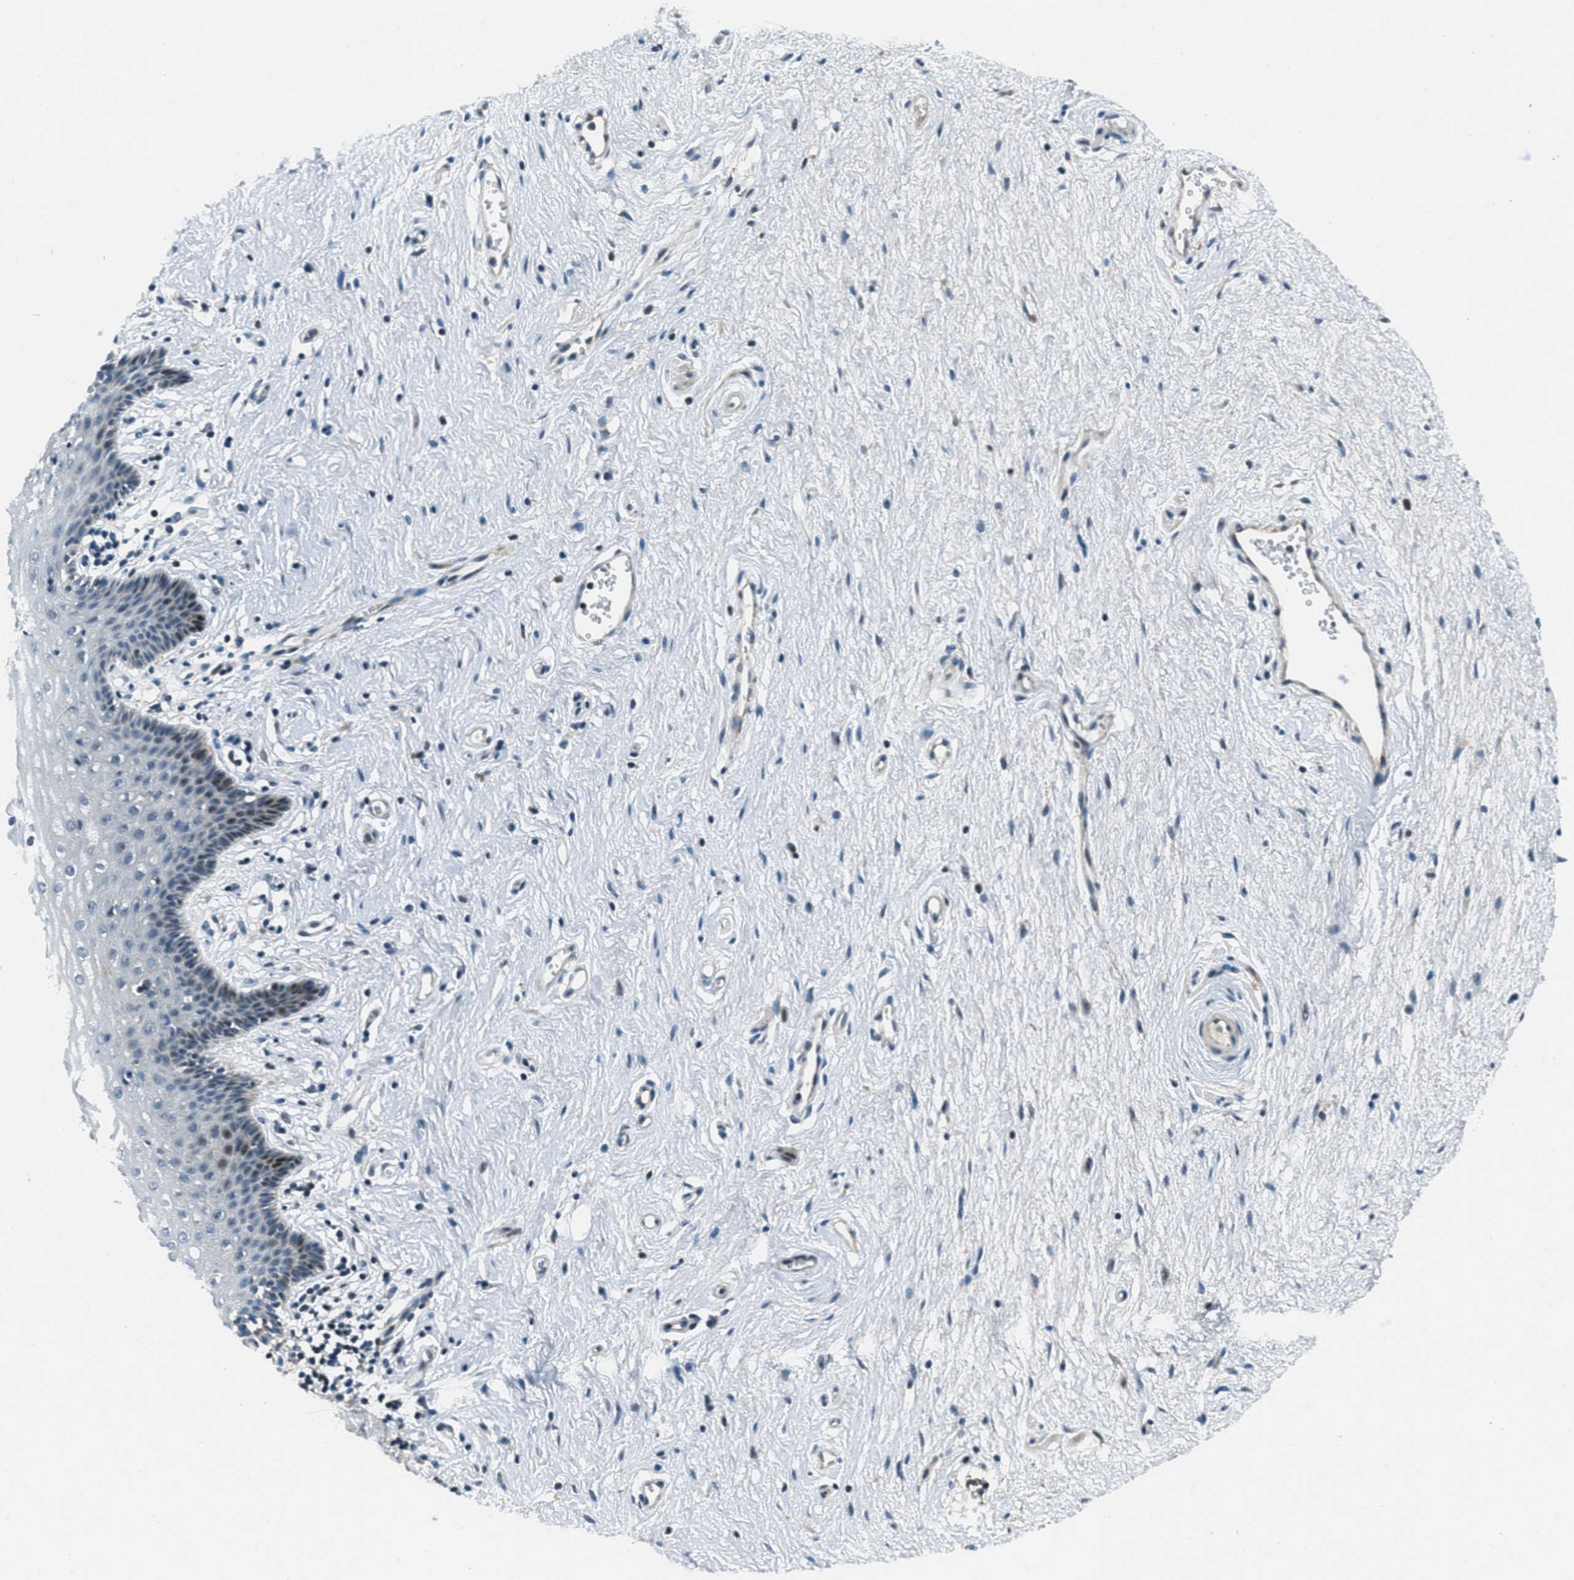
{"staining": {"intensity": "strong", "quantity": "<25%", "location": "cytoplasmic/membranous,nuclear"}, "tissue": "vagina", "cell_type": "Squamous epithelial cells", "image_type": "normal", "snomed": [{"axis": "morphology", "description": "Normal tissue, NOS"}, {"axis": "topography", "description": "Vagina"}], "caption": "An immunohistochemistry image of normal tissue is shown. Protein staining in brown highlights strong cytoplasmic/membranous,nuclear positivity in vagina within squamous epithelial cells. Ihc stains the protein of interest in brown and the nuclei are stained blue.", "gene": "CLEC2D", "patient": {"sex": "female", "age": 44}}